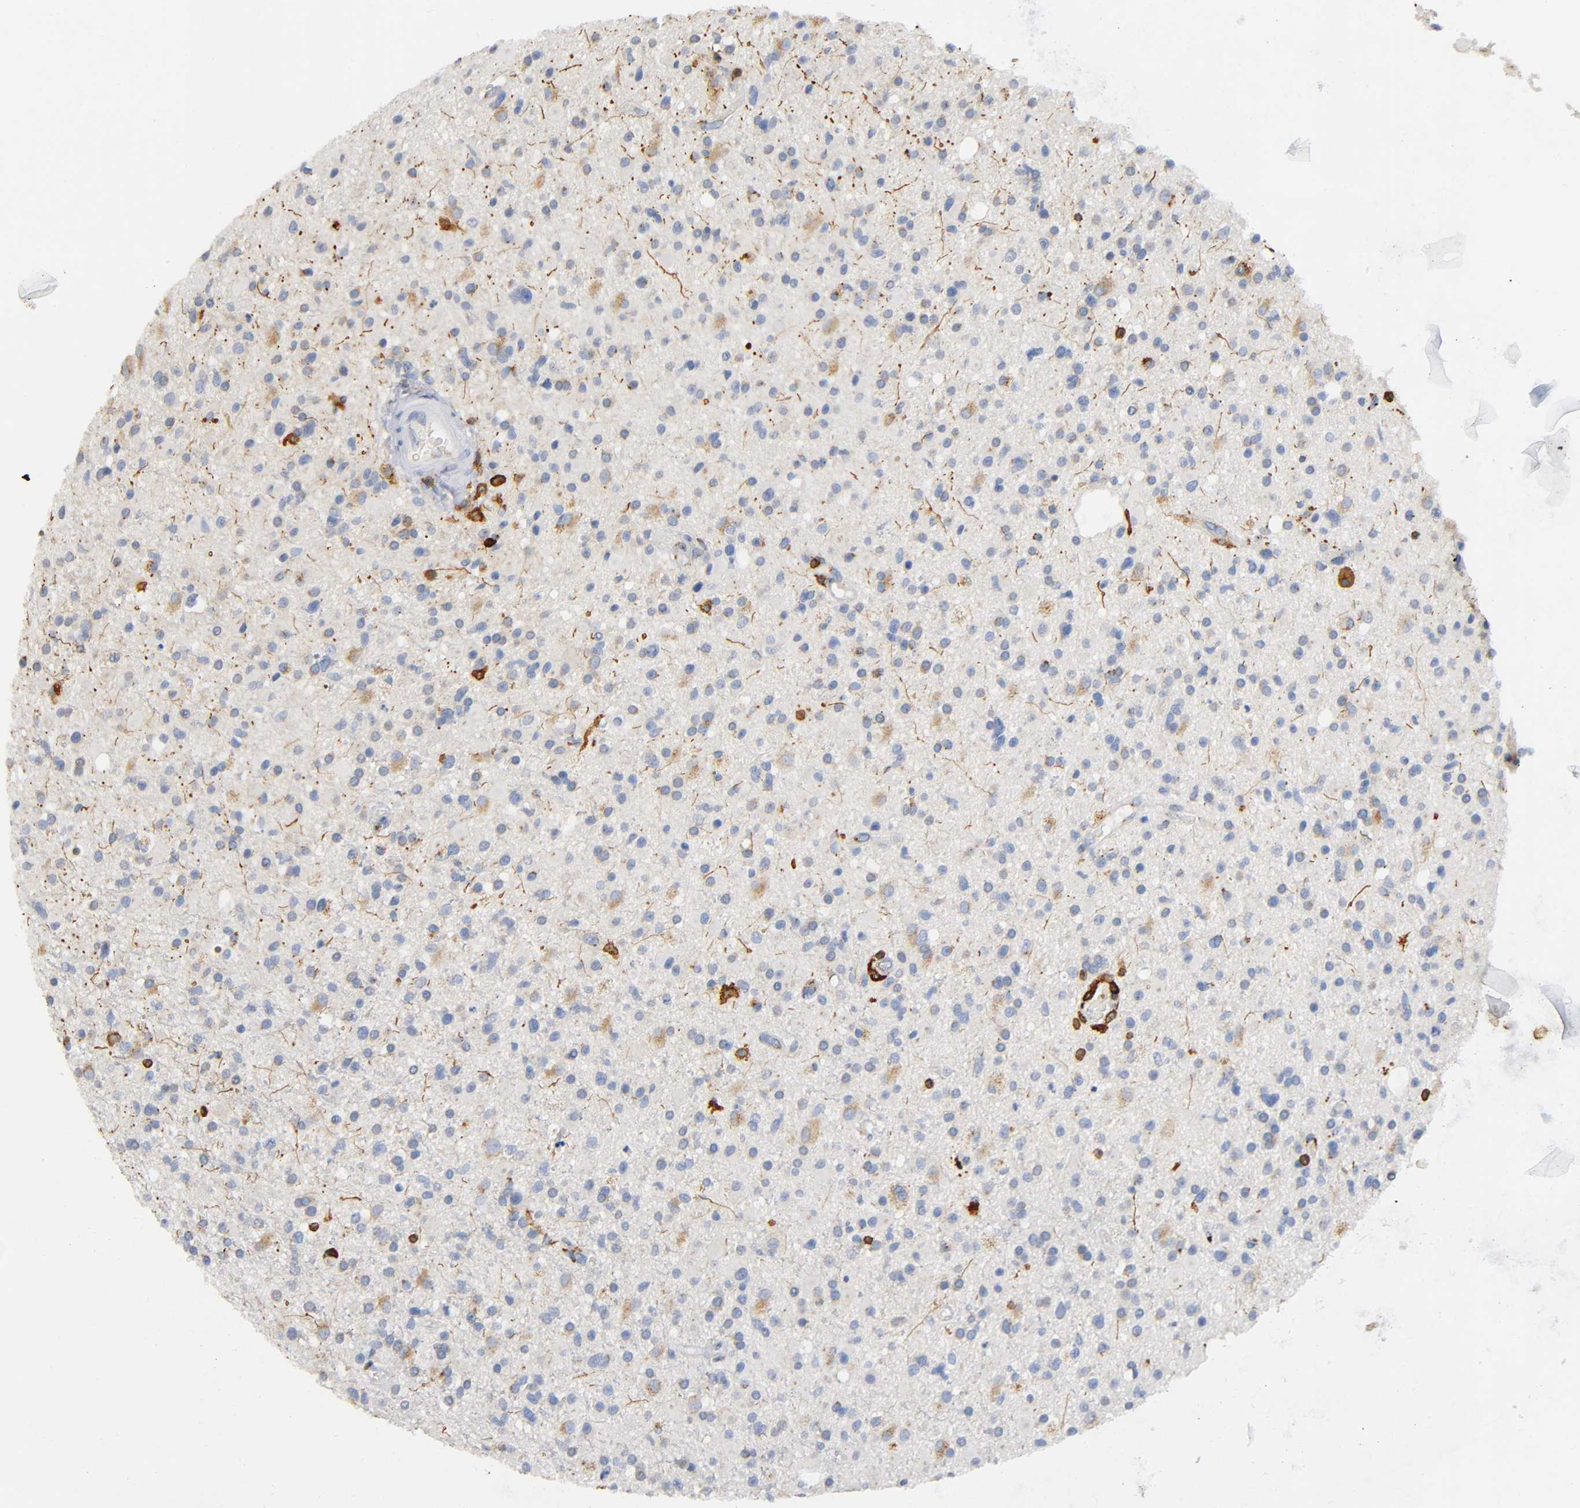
{"staining": {"intensity": "weak", "quantity": "25%-75%", "location": "cytoplasmic/membranous"}, "tissue": "glioma", "cell_type": "Tumor cells", "image_type": "cancer", "snomed": [{"axis": "morphology", "description": "Glioma, malignant, High grade"}, {"axis": "topography", "description": "Brain"}], "caption": "High-grade glioma (malignant) stained with immunohistochemistry (IHC) exhibits weak cytoplasmic/membranous positivity in approximately 25%-75% of tumor cells. (DAB (3,3'-diaminobenzidine) = brown stain, brightfield microscopy at high magnification).", "gene": "CAPN10", "patient": {"sex": "male", "age": 33}}